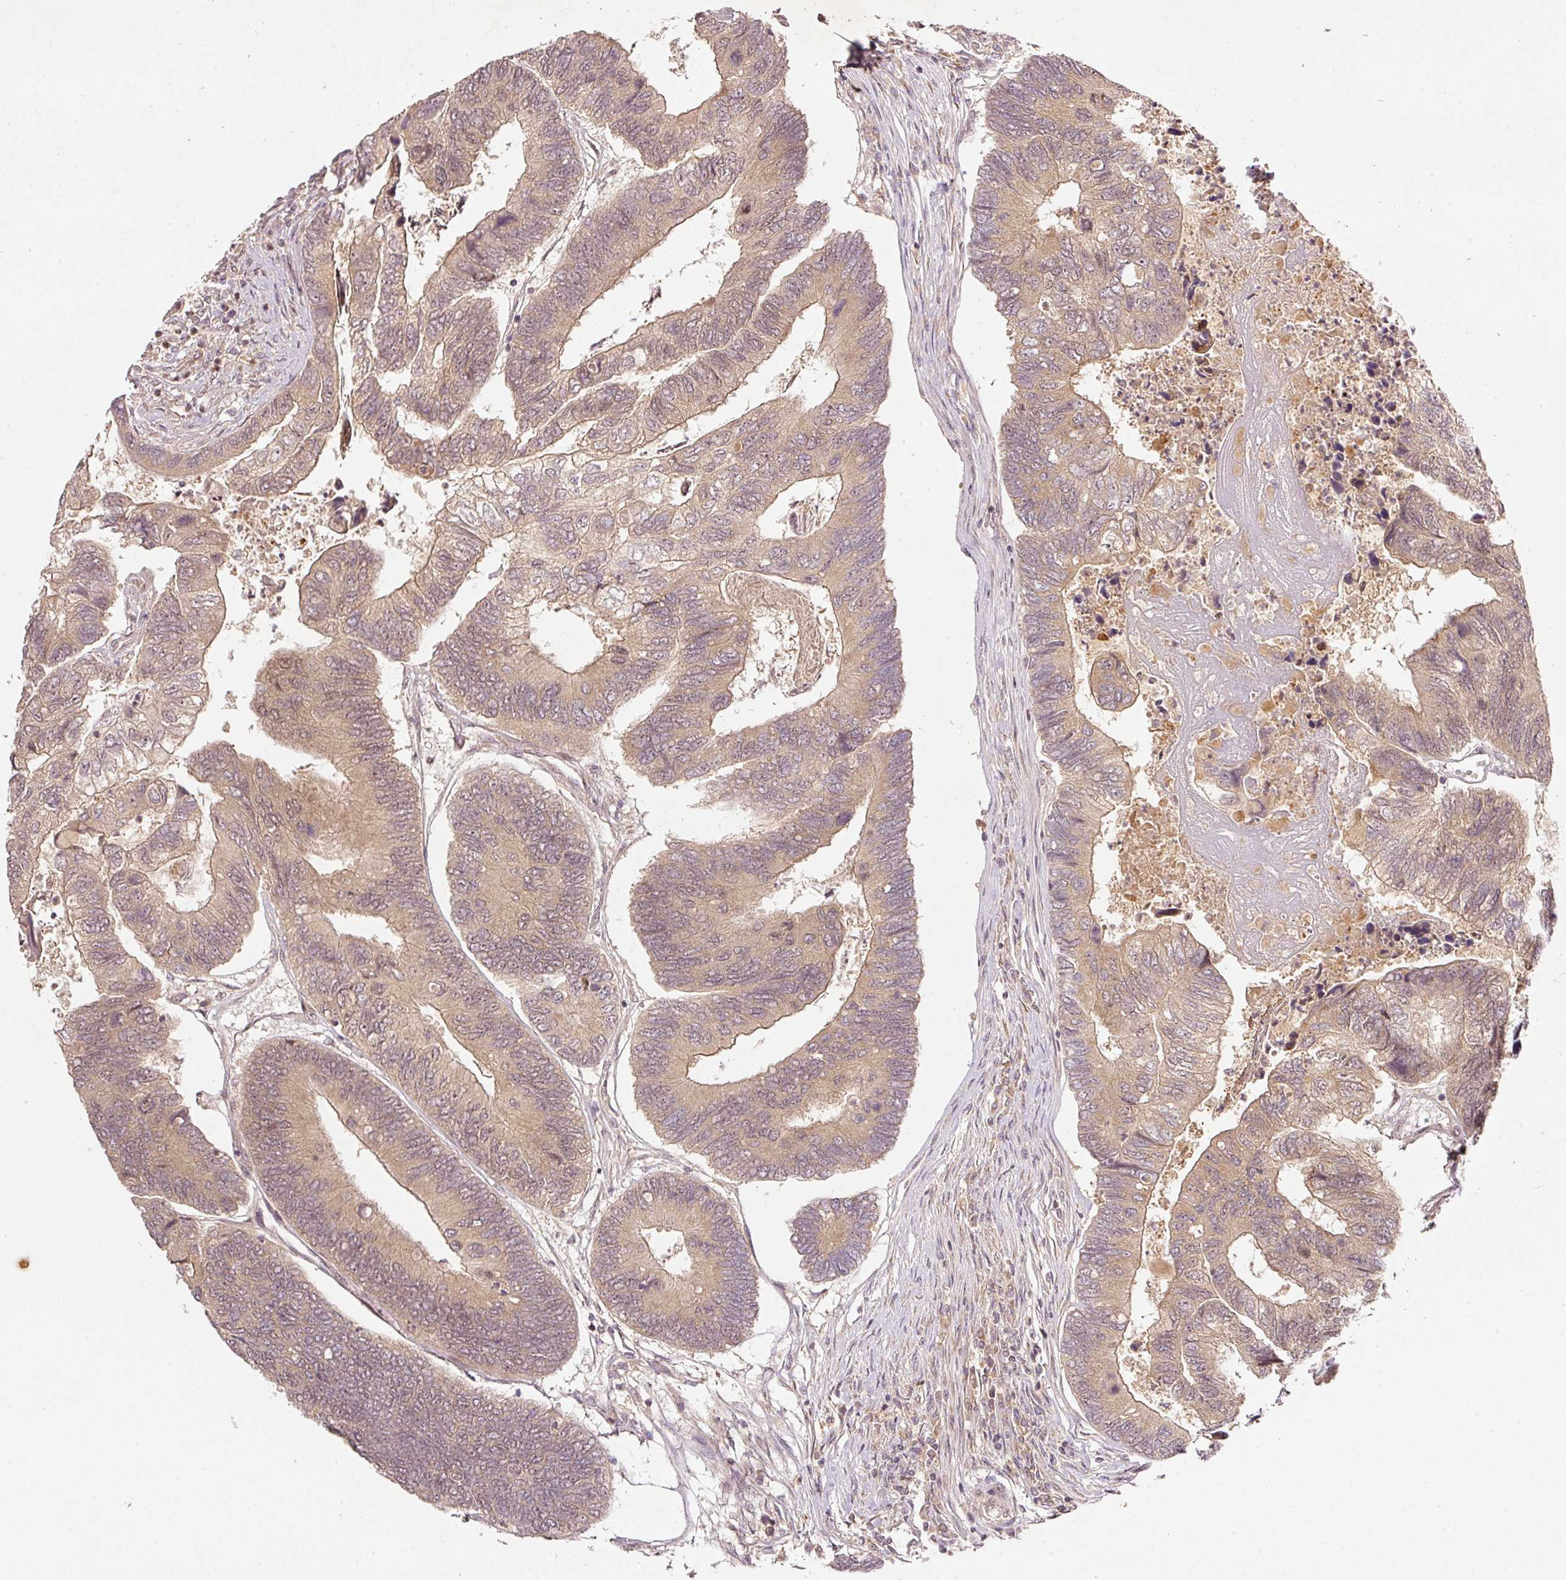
{"staining": {"intensity": "moderate", "quantity": "25%-75%", "location": "cytoplasmic/membranous"}, "tissue": "colorectal cancer", "cell_type": "Tumor cells", "image_type": "cancer", "snomed": [{"axis": "morphology", "description": "Adenocarcinoma, NOS"}, {"axis": "topography", "description": "Colon"}], "caption": "A brown stain labels moderate cytoplasmic/membranous expression of a protein in colorectal cancer (adenocarcinoma) tumor cells. (brown staining indicates protein expression, while blue staining denotes nuclei).", "gene": "PCDHB1", "patient": {"sex": "female", "age": 67}}